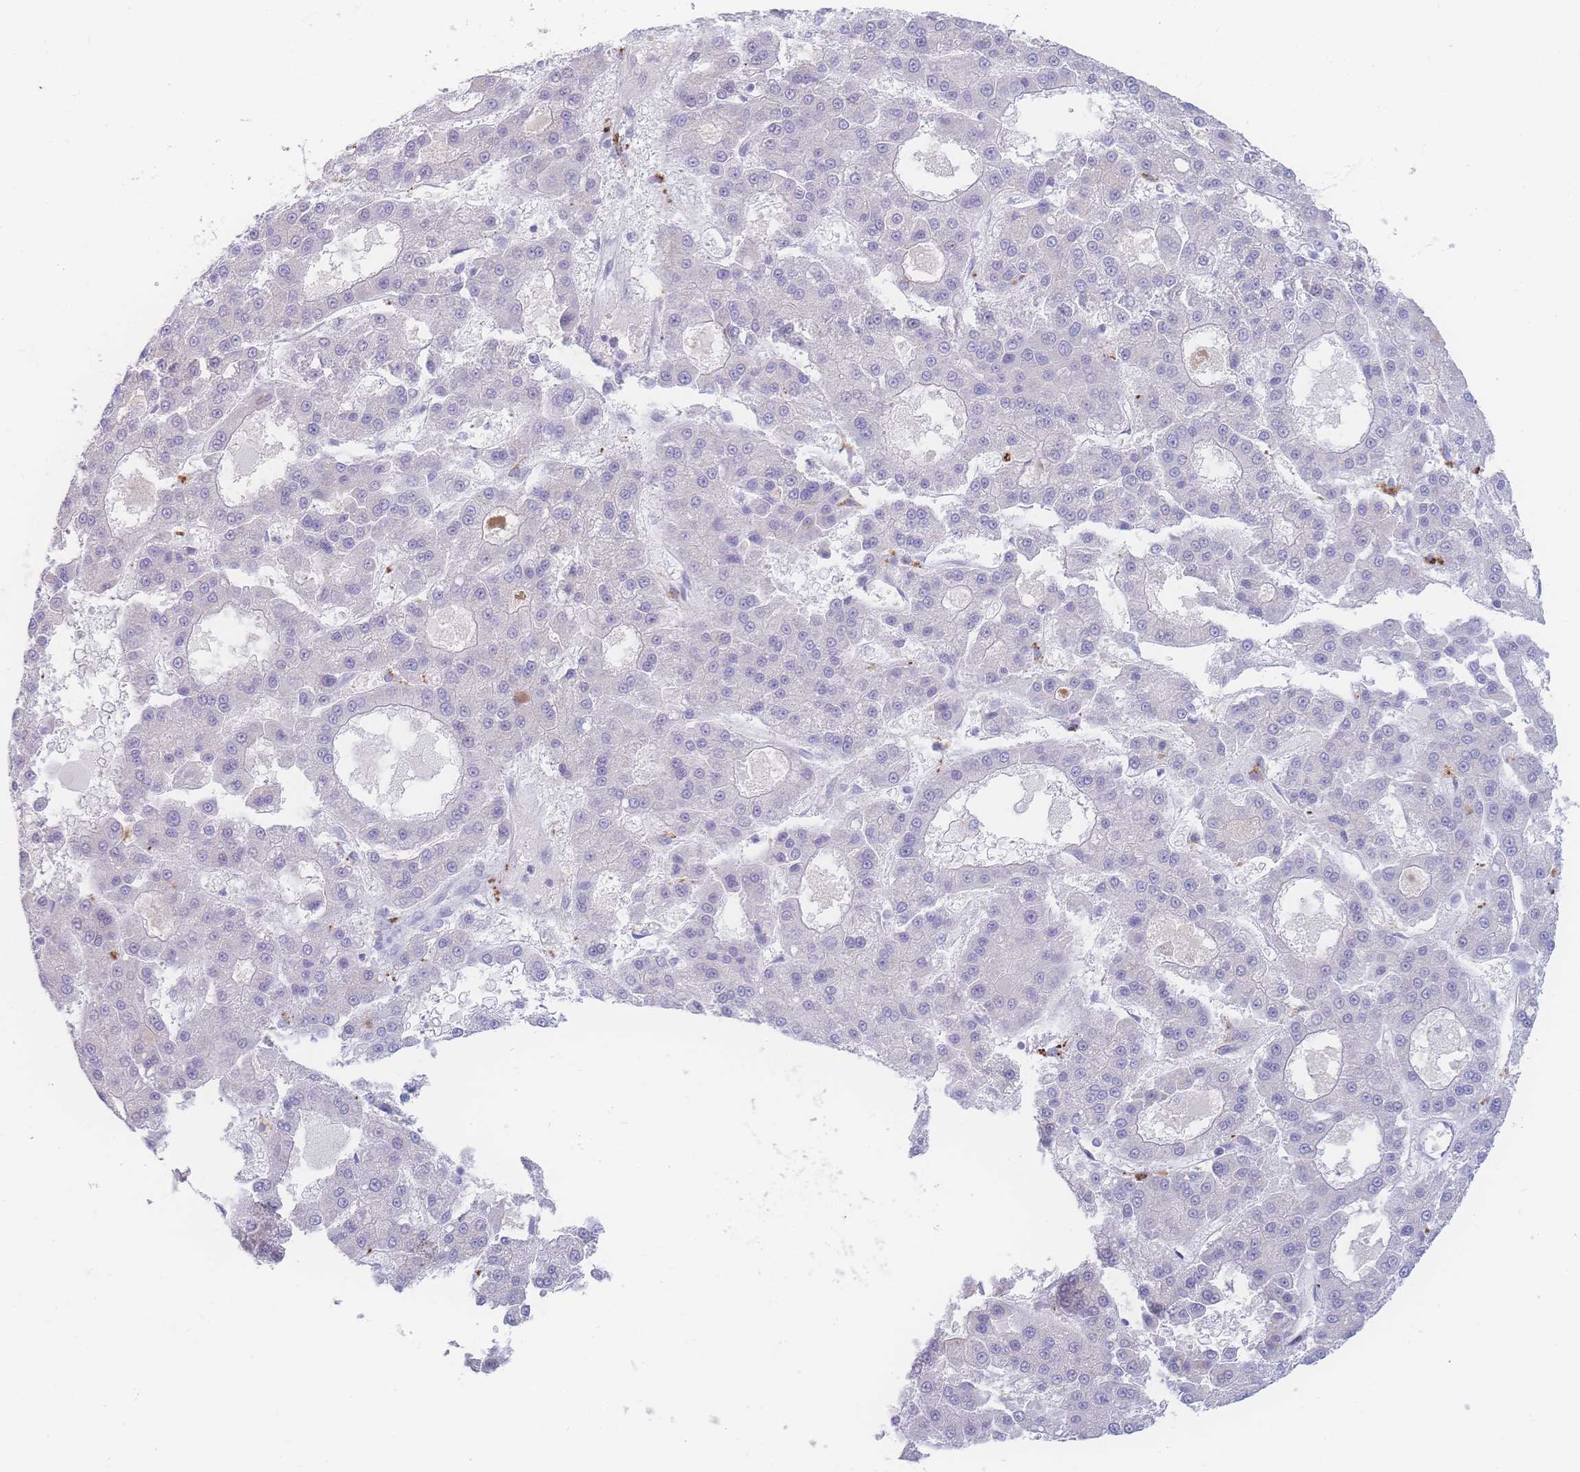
{"staining": {"intensity": "negative", "quantity": "none", "location": "none"}, "tissue": "liver cancer", "cell_type": "Tumor cells", "image_type": "cancer", "snomed": [{"axis": "morphology", "description": "Carcinoma, Hepatocellular, NOS"}, {"axis": "topography", "description": "Liver"}], "caption": "Immunohistochemistry of human liver hepatocellular carcinoma displays no positivity in tumor cells.", "gene": "PRSS22", "patient": {"sex": "male", "age": 70}}